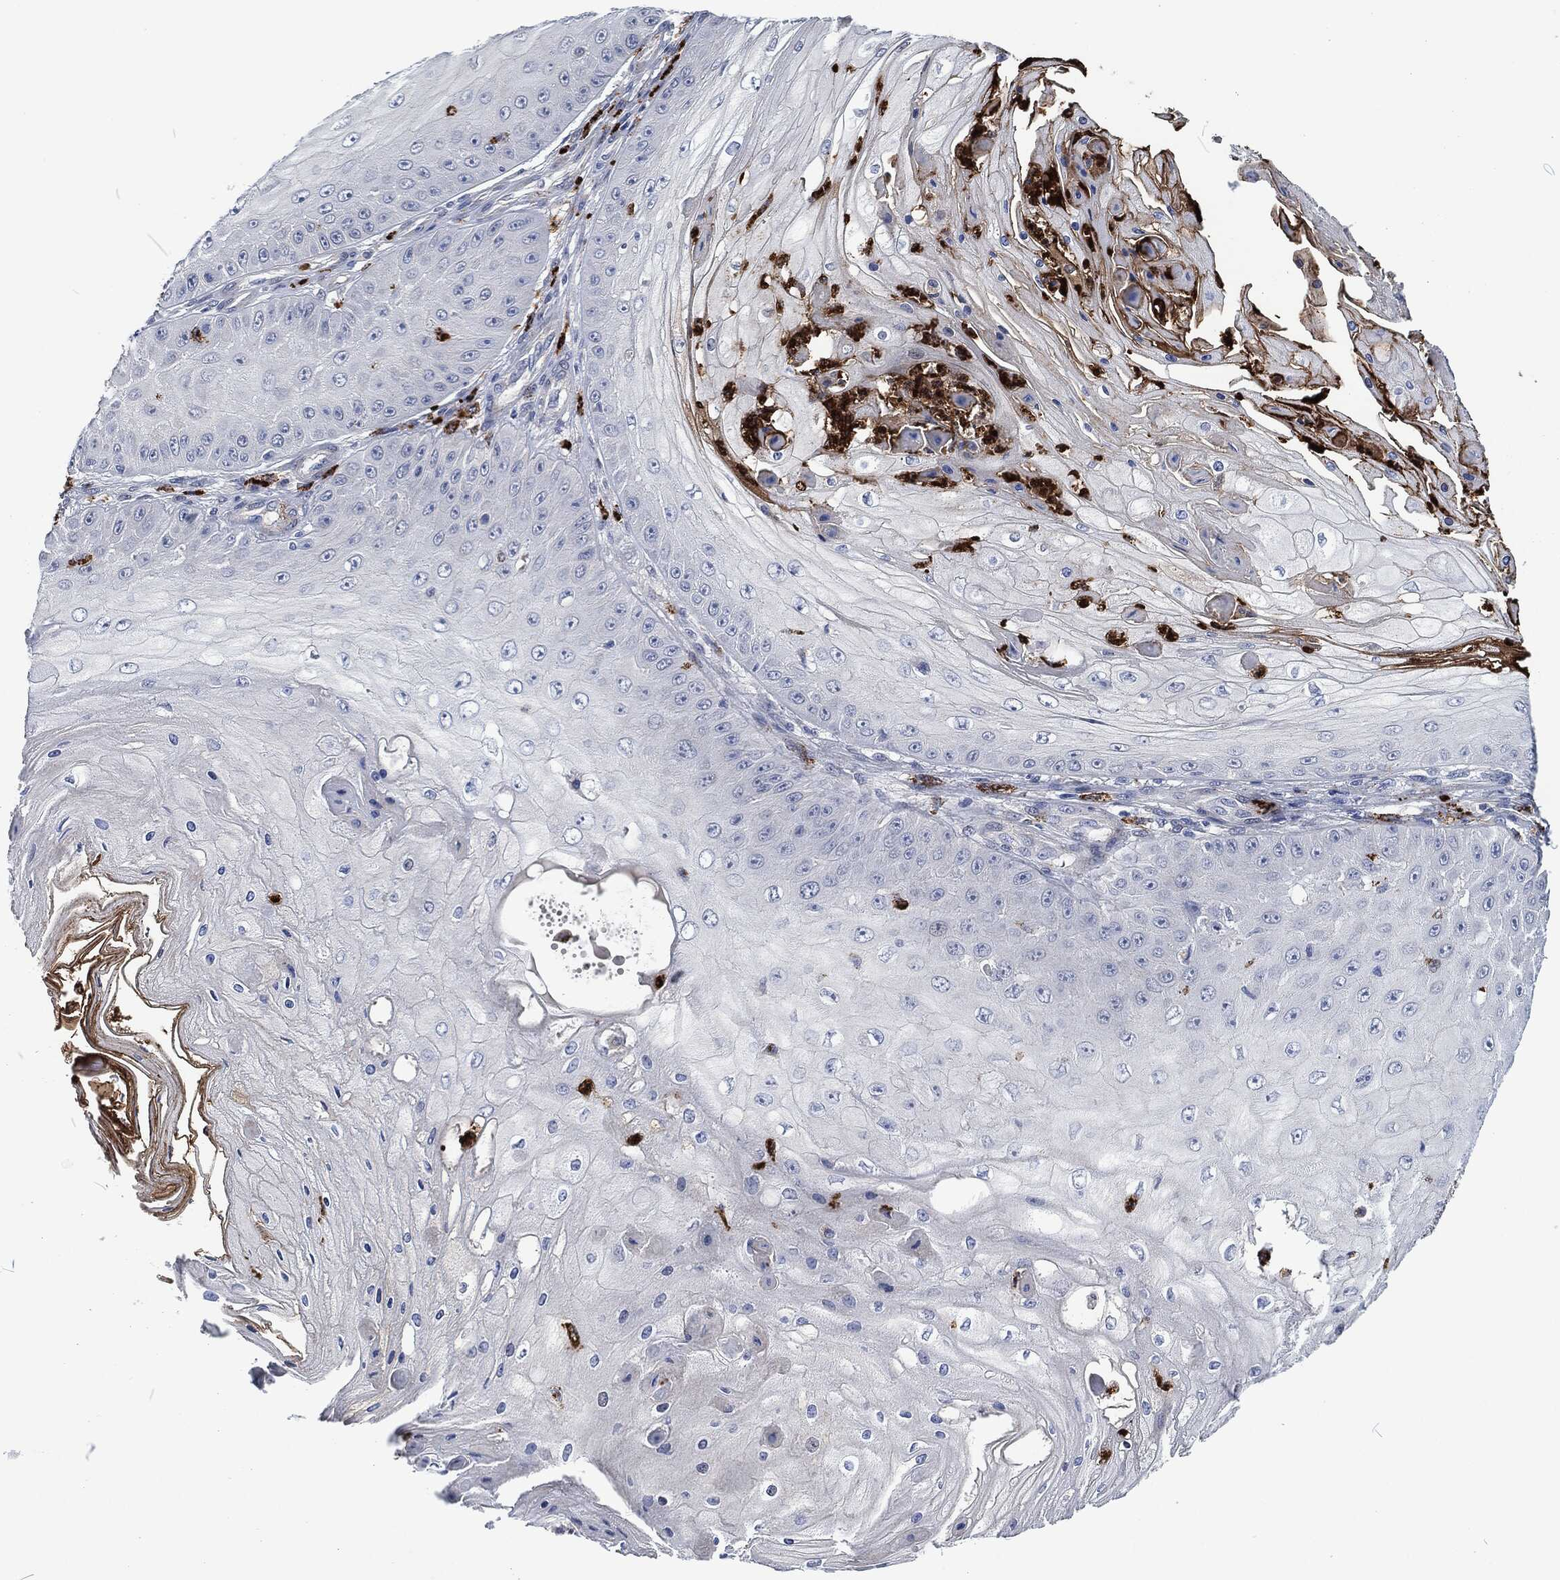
{"staining": {"intensity": "negative", "quantity": "none", "location": "none"}, "tissue": "skin cancer", "cell_type": "Tumor cells", "image_type": "cancer", "snomed": [{"axis": "morphology", "description": "Inflammation, NOS"}, {"axis": "morphology", "description": "Squamous cell carcinoma, NOS"}, {"axis": "topography", "description": "Skin"}], "caption": "DAB immunohistochemical staining of skin cancer (squamous cell carcinoma) displays no significant staining in tumor cells. (DAB (3,3'-diaminobenzidine) IHC visualized using brightfield microscopy, high magnification).", "gene": "MPO", "patient": {"sex": "male", "age": 70}}